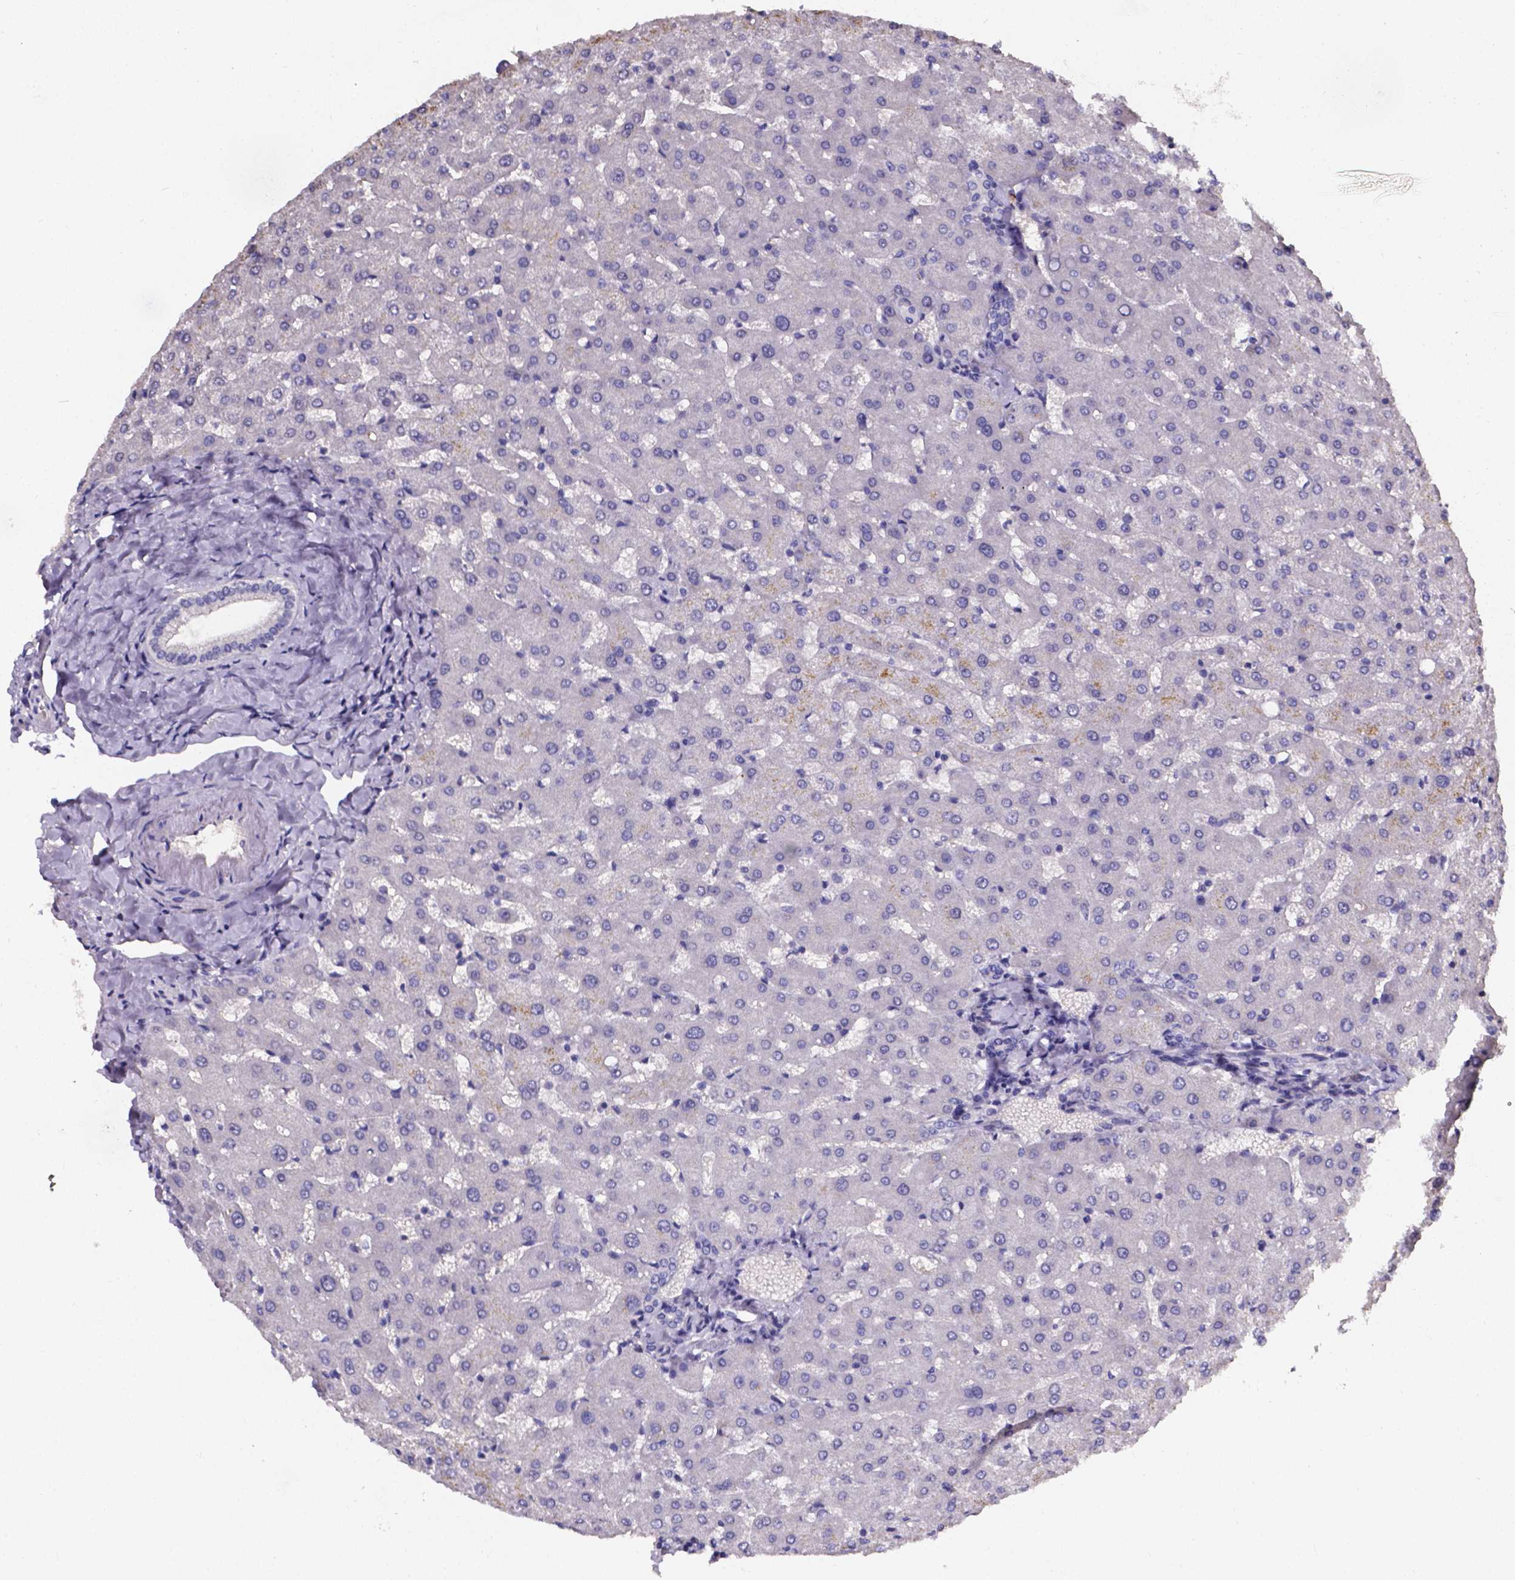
{"staining": {"intensity": "negative", "quantity": "none", "location": "none"}, "tissue": "liver", "cell_type": "Cholangiocytes", "image_type": "normal", "snomed": [{"axis": "morphology", "description": "Normal tissue, NOS"}, {"axis": "topography", "description": "Liver"}], "caption": "Immunohistochemical staining of normal human liver reveals no significant positivity in cholangiocytes.", "gene": "CACNG8", "patient": {"sex": "female", "age": 50}}